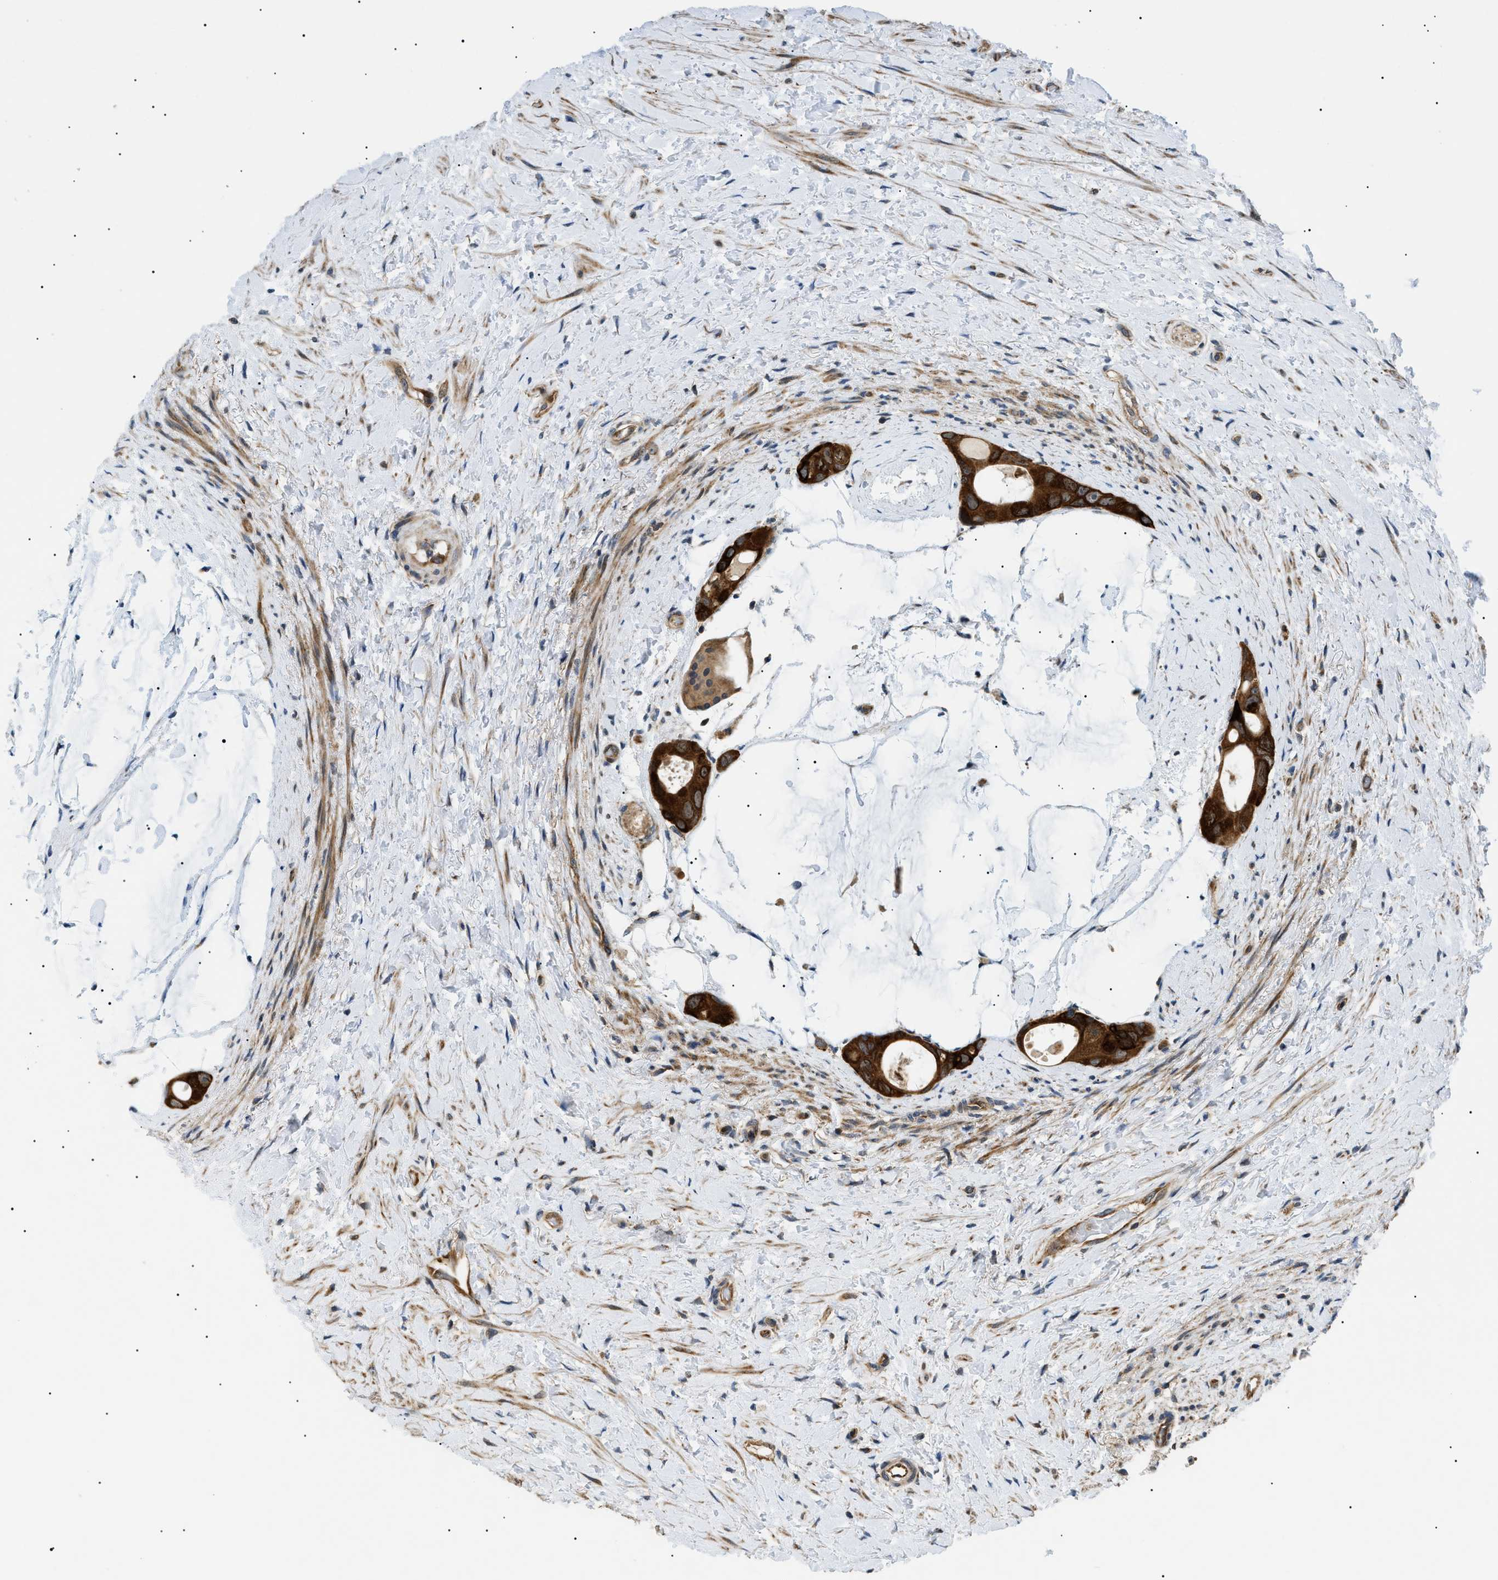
{"staining": {"intensity": "strong", "quantity": ">75%", "location": "cytoplasmic/membranous"}, "tissue": "colorectal cancer", "cell_type": "Tumor cells", "image_type": "cancer", "snomed": [{"axis": "morphology", "description": "Adenocarcinoma, NOS"}, {"axis": "topography", "description": "Rectum"}], "caption": "Protein staining by IHC reveals strong cytoplasmic/membranous positivity in about >75% of tumor cells in adenocarcinoma (colorectal).", "gene": "SRPK1", "patient": {"sex": "male", "age": 51}}